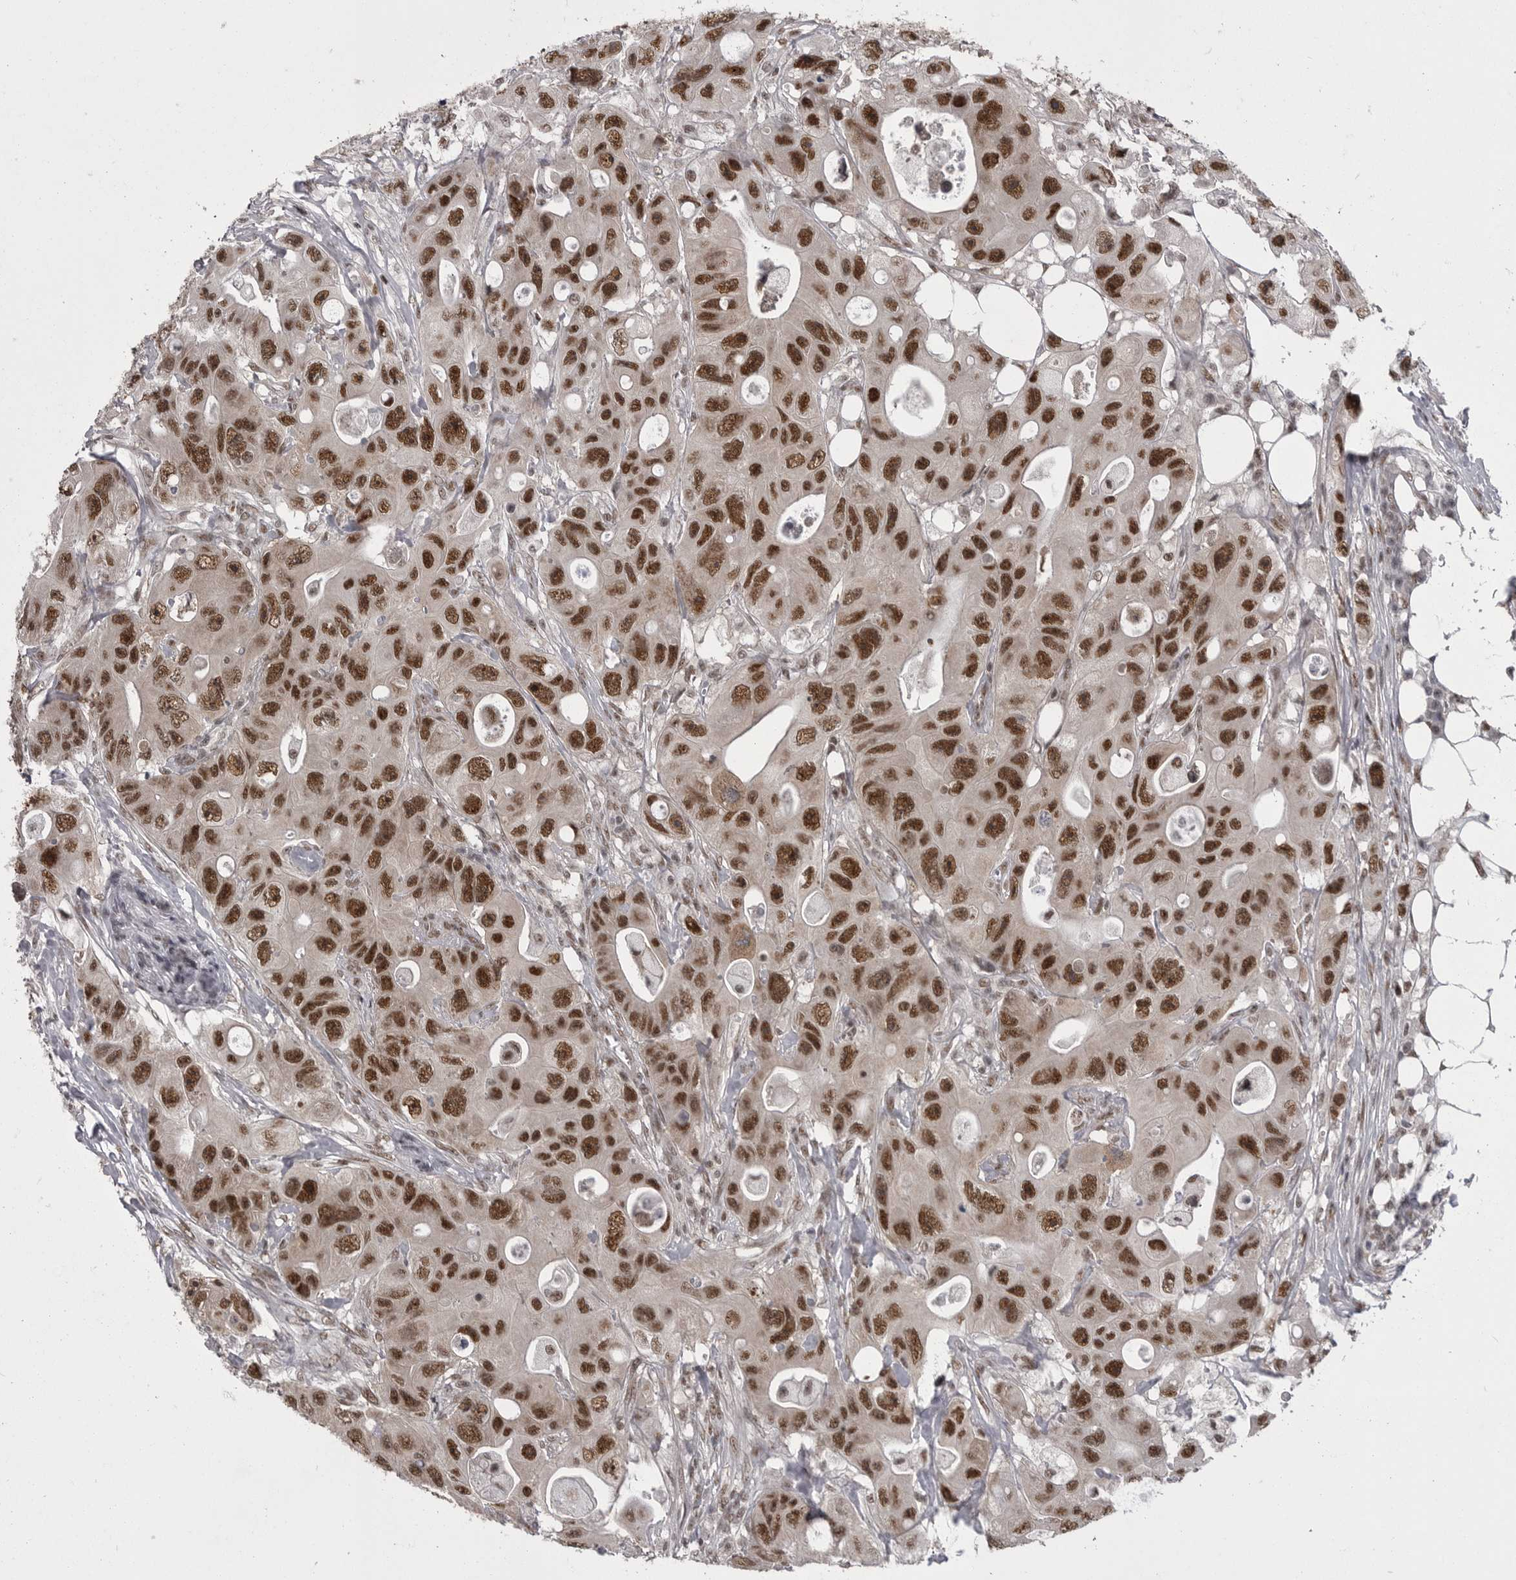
{"staining": {"intensity": "strong", "quantity": ">75%", "location": "nuclear"}, "tissue": "colorectal cancer", "cell_type": "Tumor cells", "image_type": "cancer", "snomed": [{"axis": "morphology", "description": "Adenocarcinoma, NOS"}, {"axis": "topography", "description": "Colon"}], "caption": "Protein expression by immunohistochemistry (IHC) displays strong nuclear staining in approximately >75% of tumor cells in colorectal cancer. (Stains: DAB (3,3'-diaminobenzidine) in brown, nuclei in blue, Microscopy: brightfield microscopy at high magnification).", "gene": "MEPCE", "patient": {"sex": "female", "age": 46}}